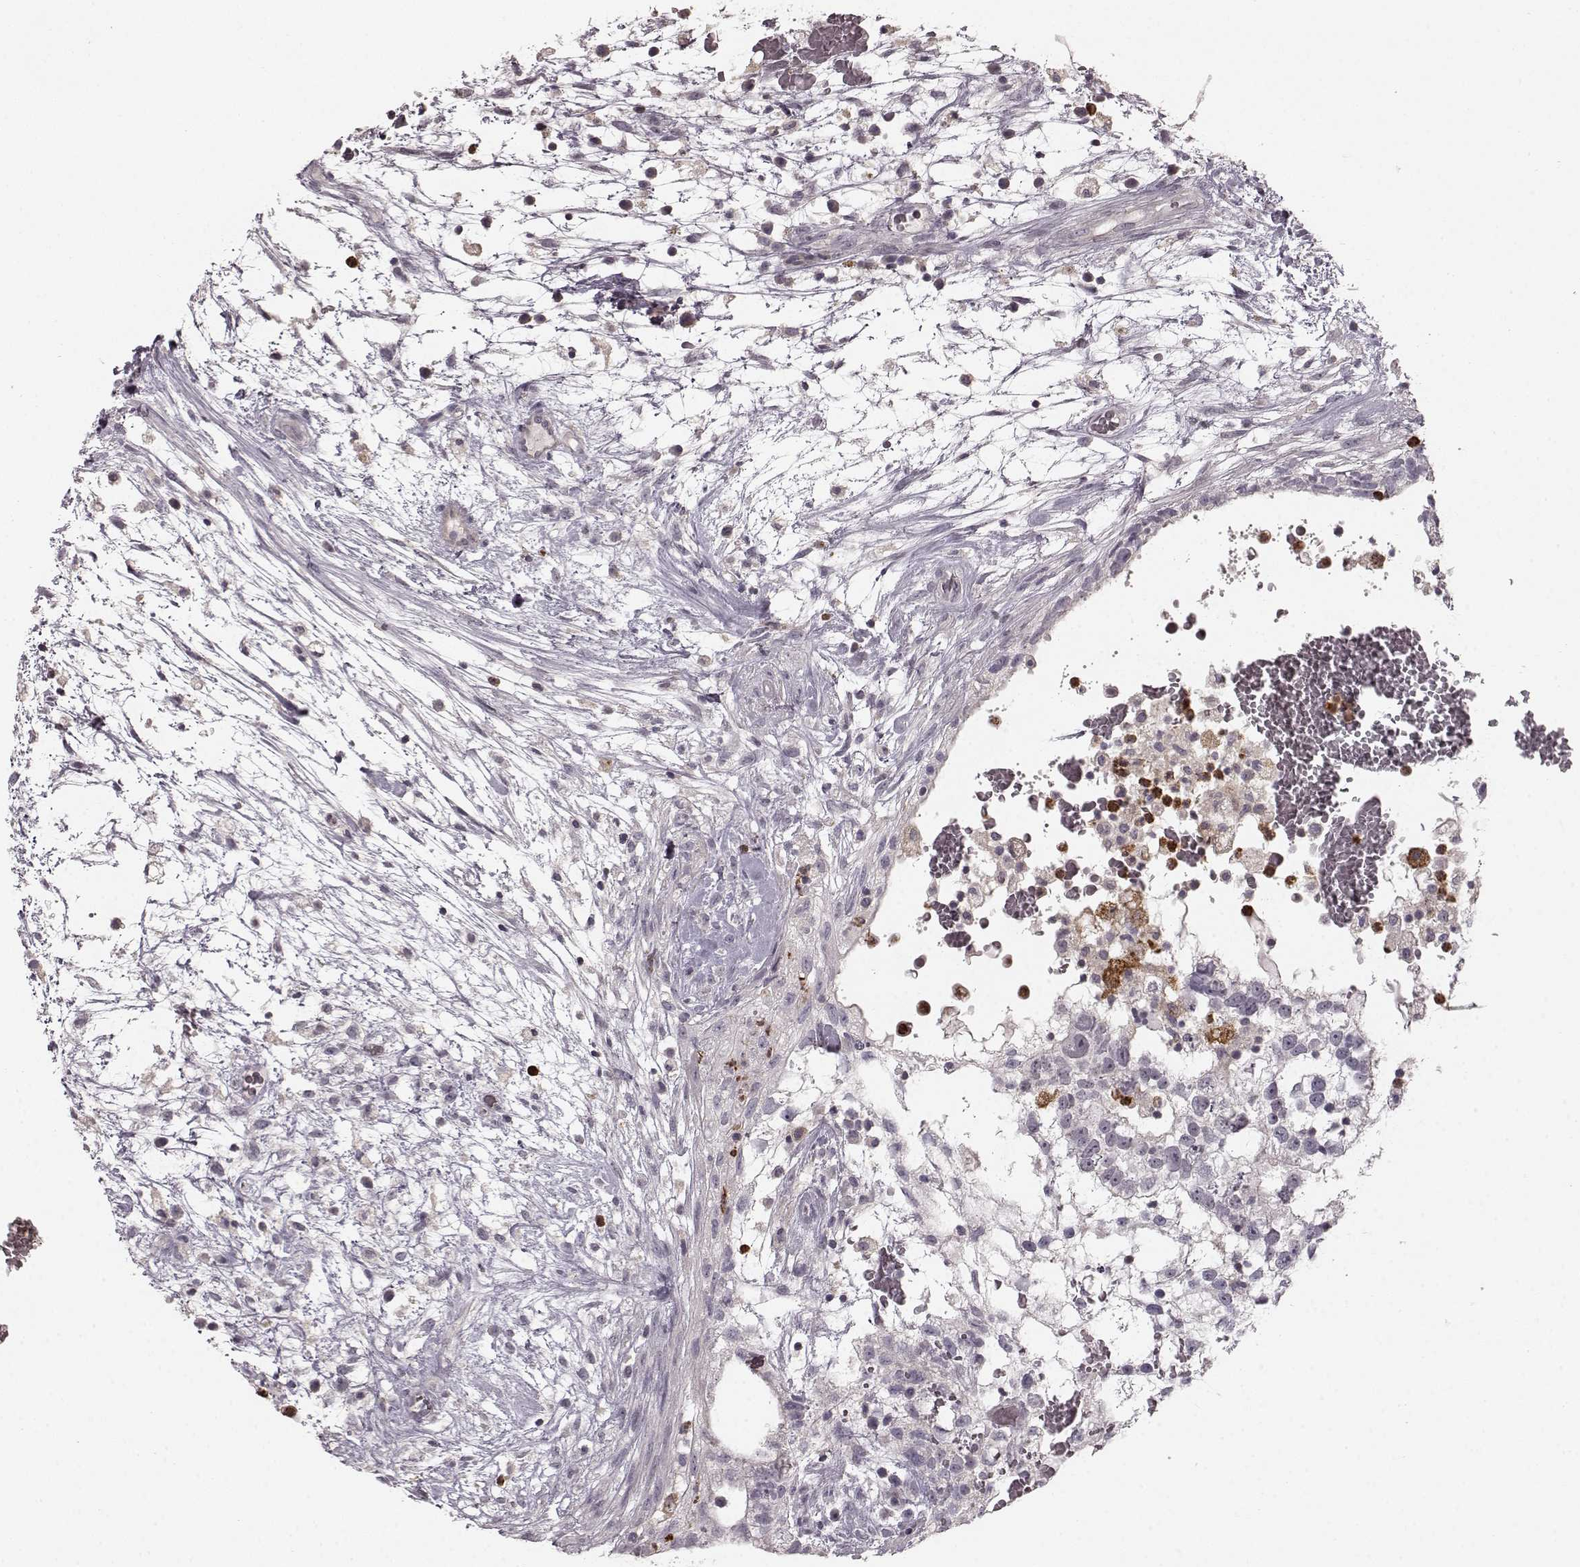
{"staining": {"intensity": "negative", "quantity": "none", "location": "none"}, "tissue": "testis cancer", "cell_type": "Tumor cells", "image_type": "cancer", "snomed": [{"axis": "morphology", "description": "Normal tissue, NOS"}, {"axis": "morphology", "description": "Carcinoma, Embryonal, NOS"}, {"axis": "topography", "description": "Testis"}], "caption": "The histopathology image displays no significant staining in tumor cells of testis cancer (embryonal carcinoma).", "gene": "CHIT1", "patient": {"sex": "male", "age": 32}}